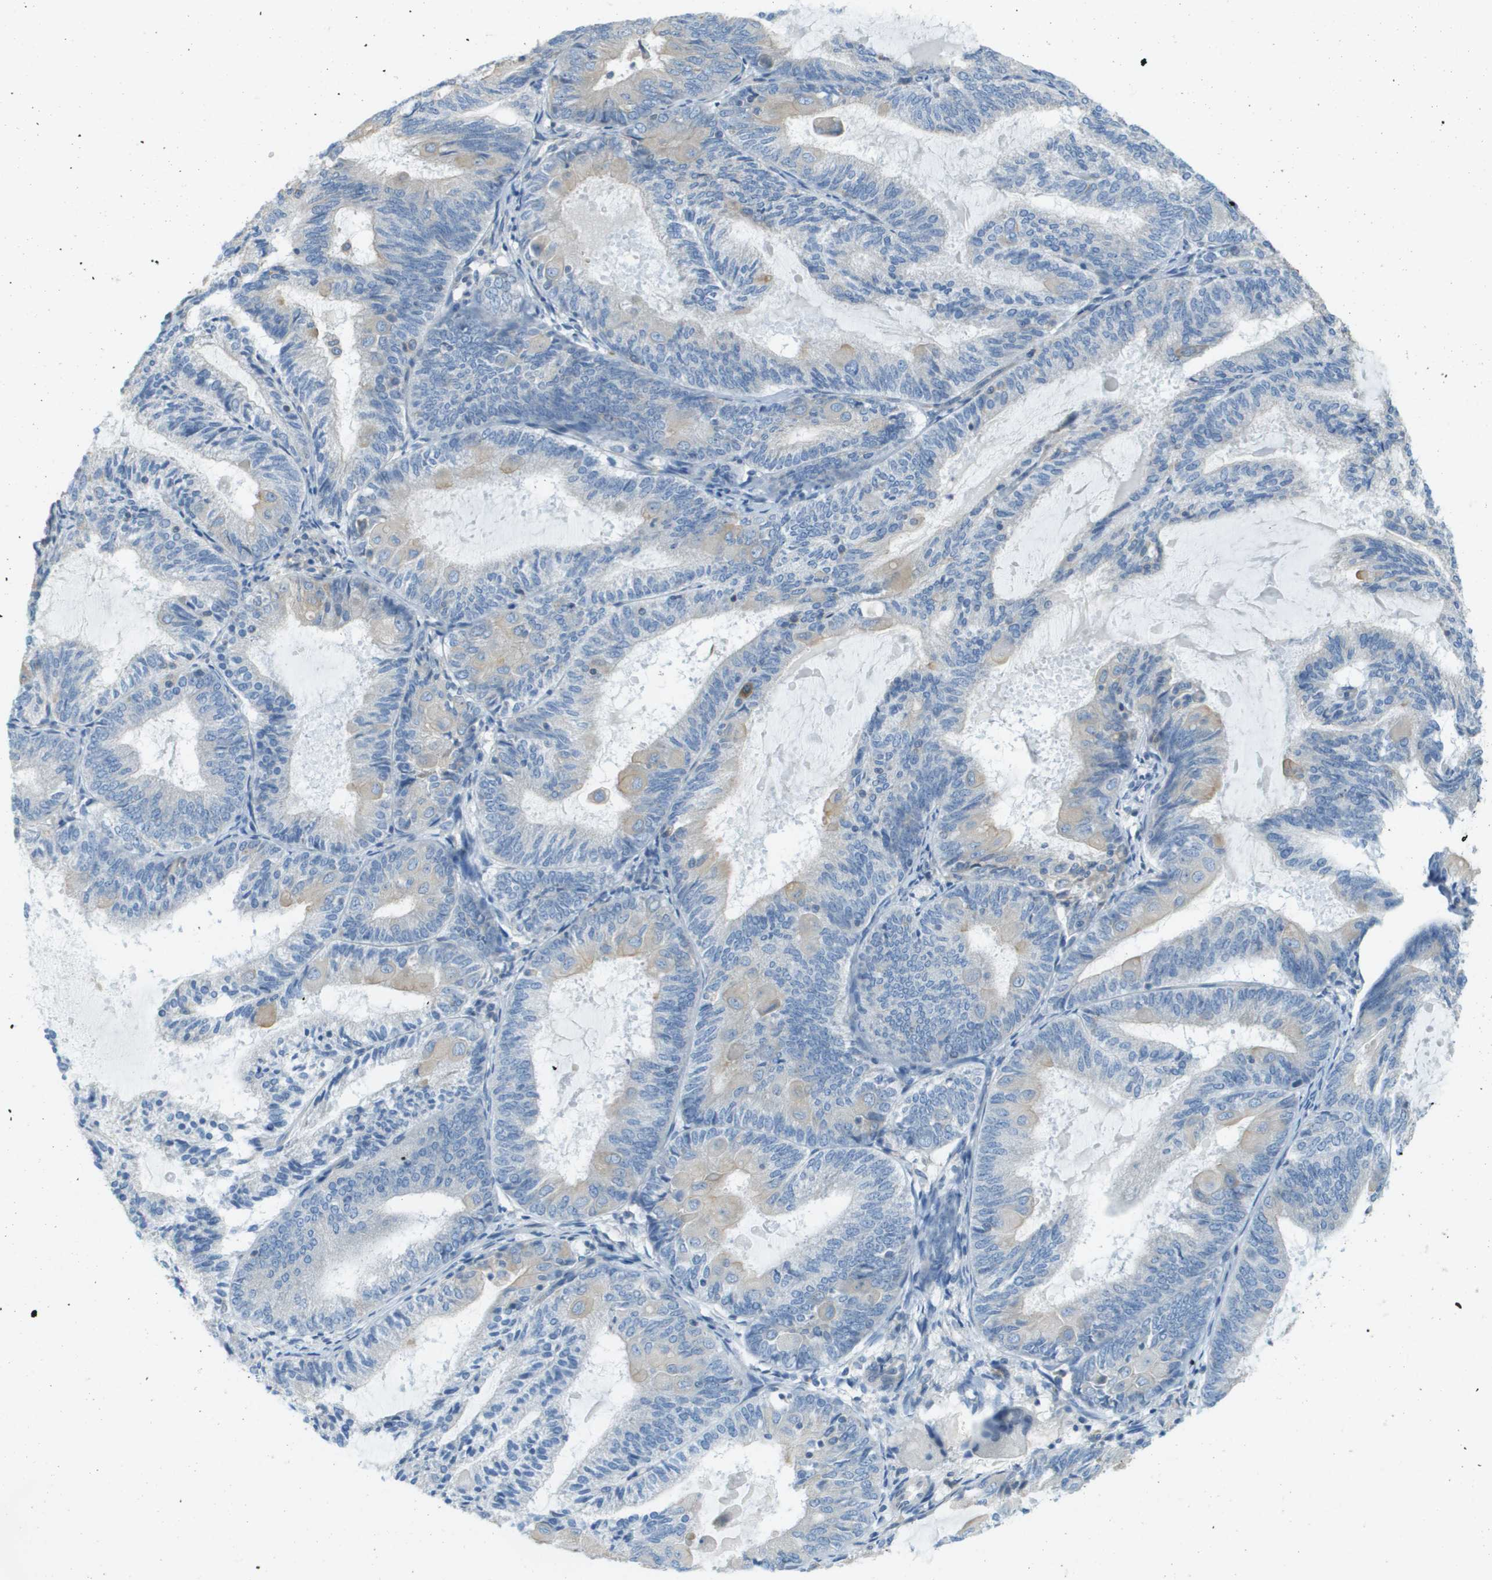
{"staining": {"intensity": "weak", "quantity": "<25%", "location": "cytoplasmic/membranous"}, "tissue": "endometrial cancer", "cell_type": "Tumor cells", "image_type": "cancer", "snomed": [{"axis": "morphology", "description": "Adenocarcinoma, NOS"}, {"axis": "topography", "description": "Endometrium"}], "caption": "Immunohistochemistry photomicrograph of neoplastic tissue: human endometrial cancer stained with DAB (3,3'-diaminobenzidine) reveals no significant protein staining in tumor cells.", "gene": "DNAJB11", "patient": {"sex": "female", "age": 81}}